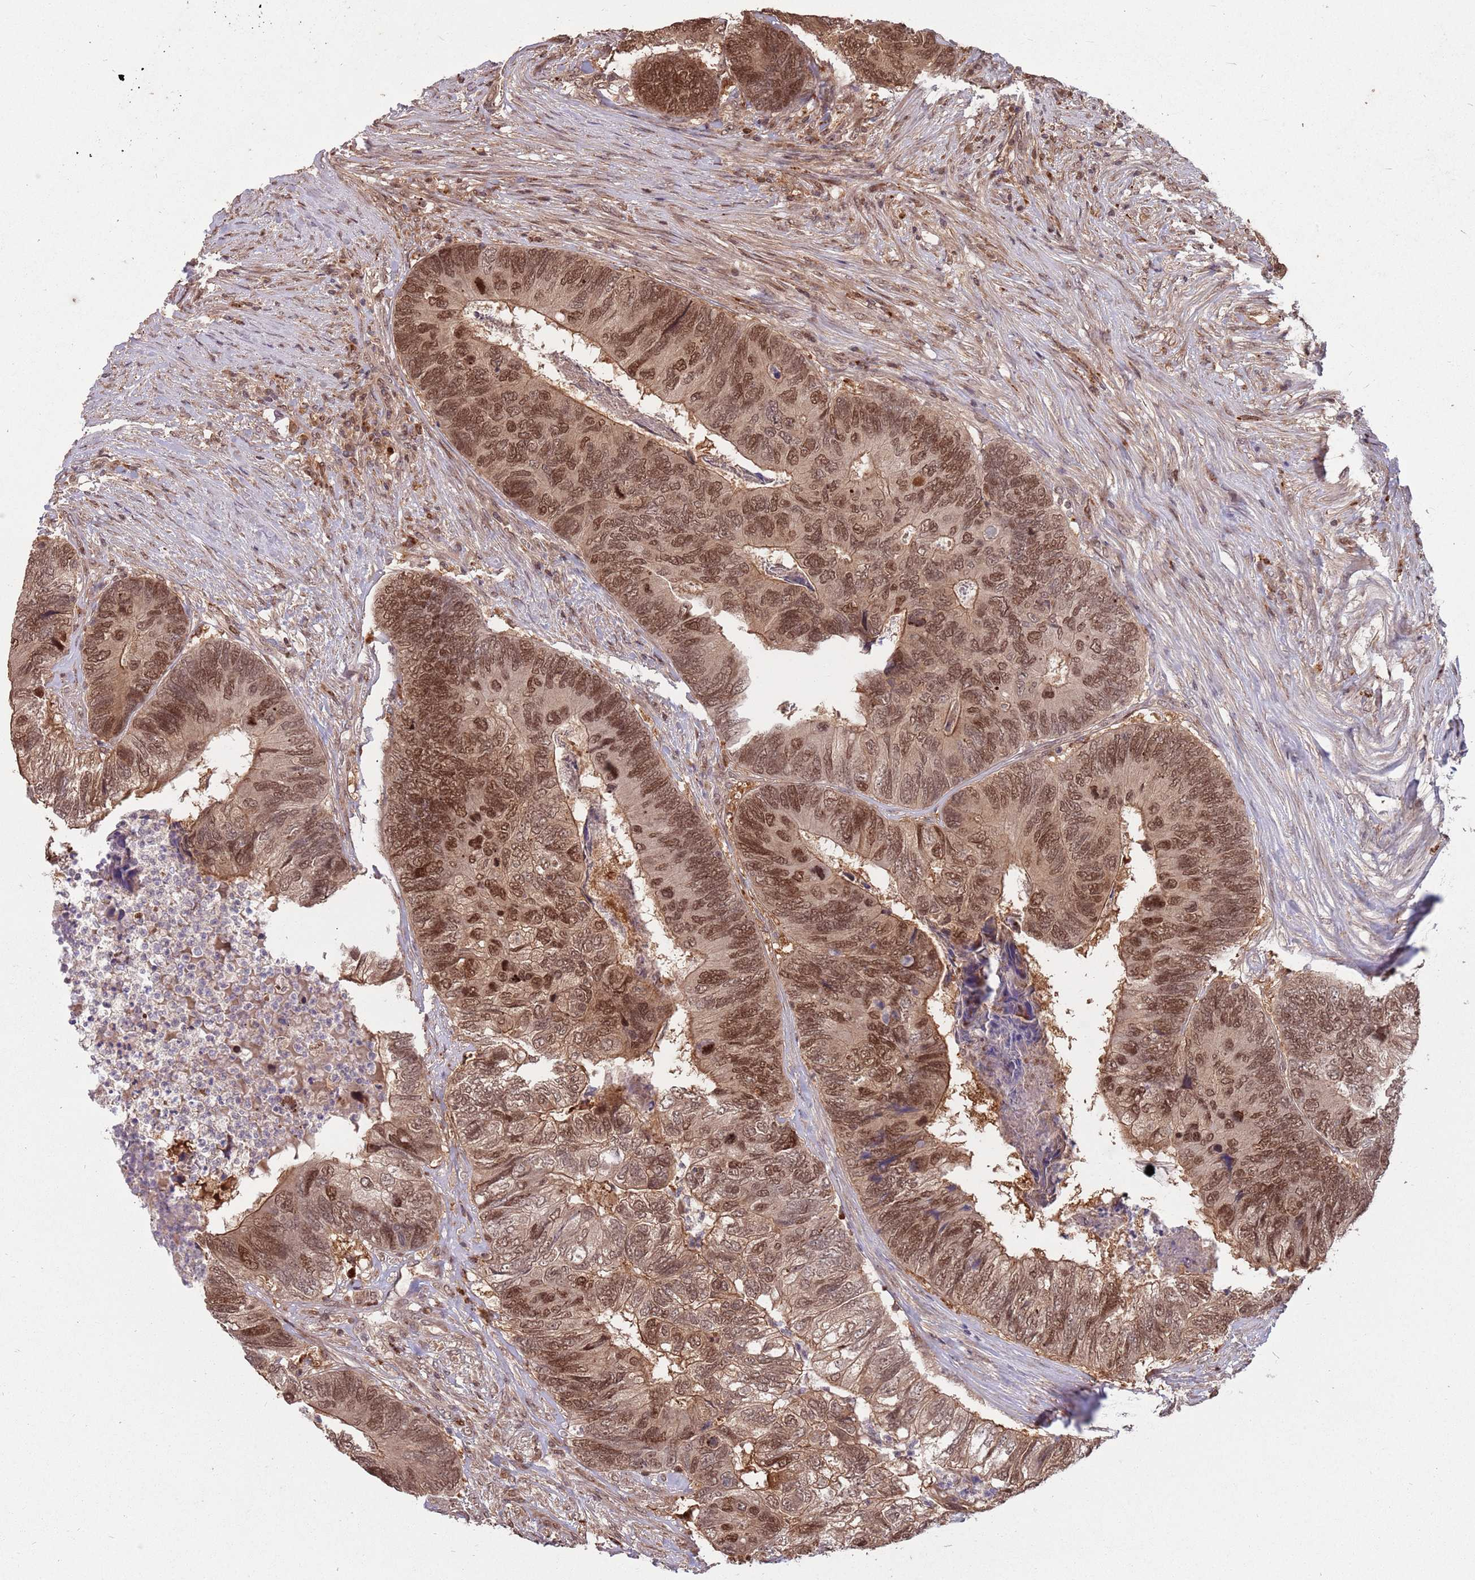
{"staining": {"intensity": "moderate", "quantity": ">75%", "location": "cytoplasmic/membranous,nuclear"}, "tissue": "colorectal cancer", "cell_type": "Tumor cells", "image_type": "cancer", "snomed": [{"axis": "morphology", "description": "Adenocarcinoma, NOS"}, {"axis": "topography", "description": "Colon"}], "caption": "IHC image of neoplastic tissue: human adenocarcinoma (colorectal) stained using immunohistochemistry exhibits medium levels of moderate protein expression localized specifically in the cytoplasmic/membranous and nuclear of tumor cells, appearing as a cytoplasmic/membranous and nuclear brown color.", "gene": "SALL1", "patient": {"sex": "female", "age": 67}}